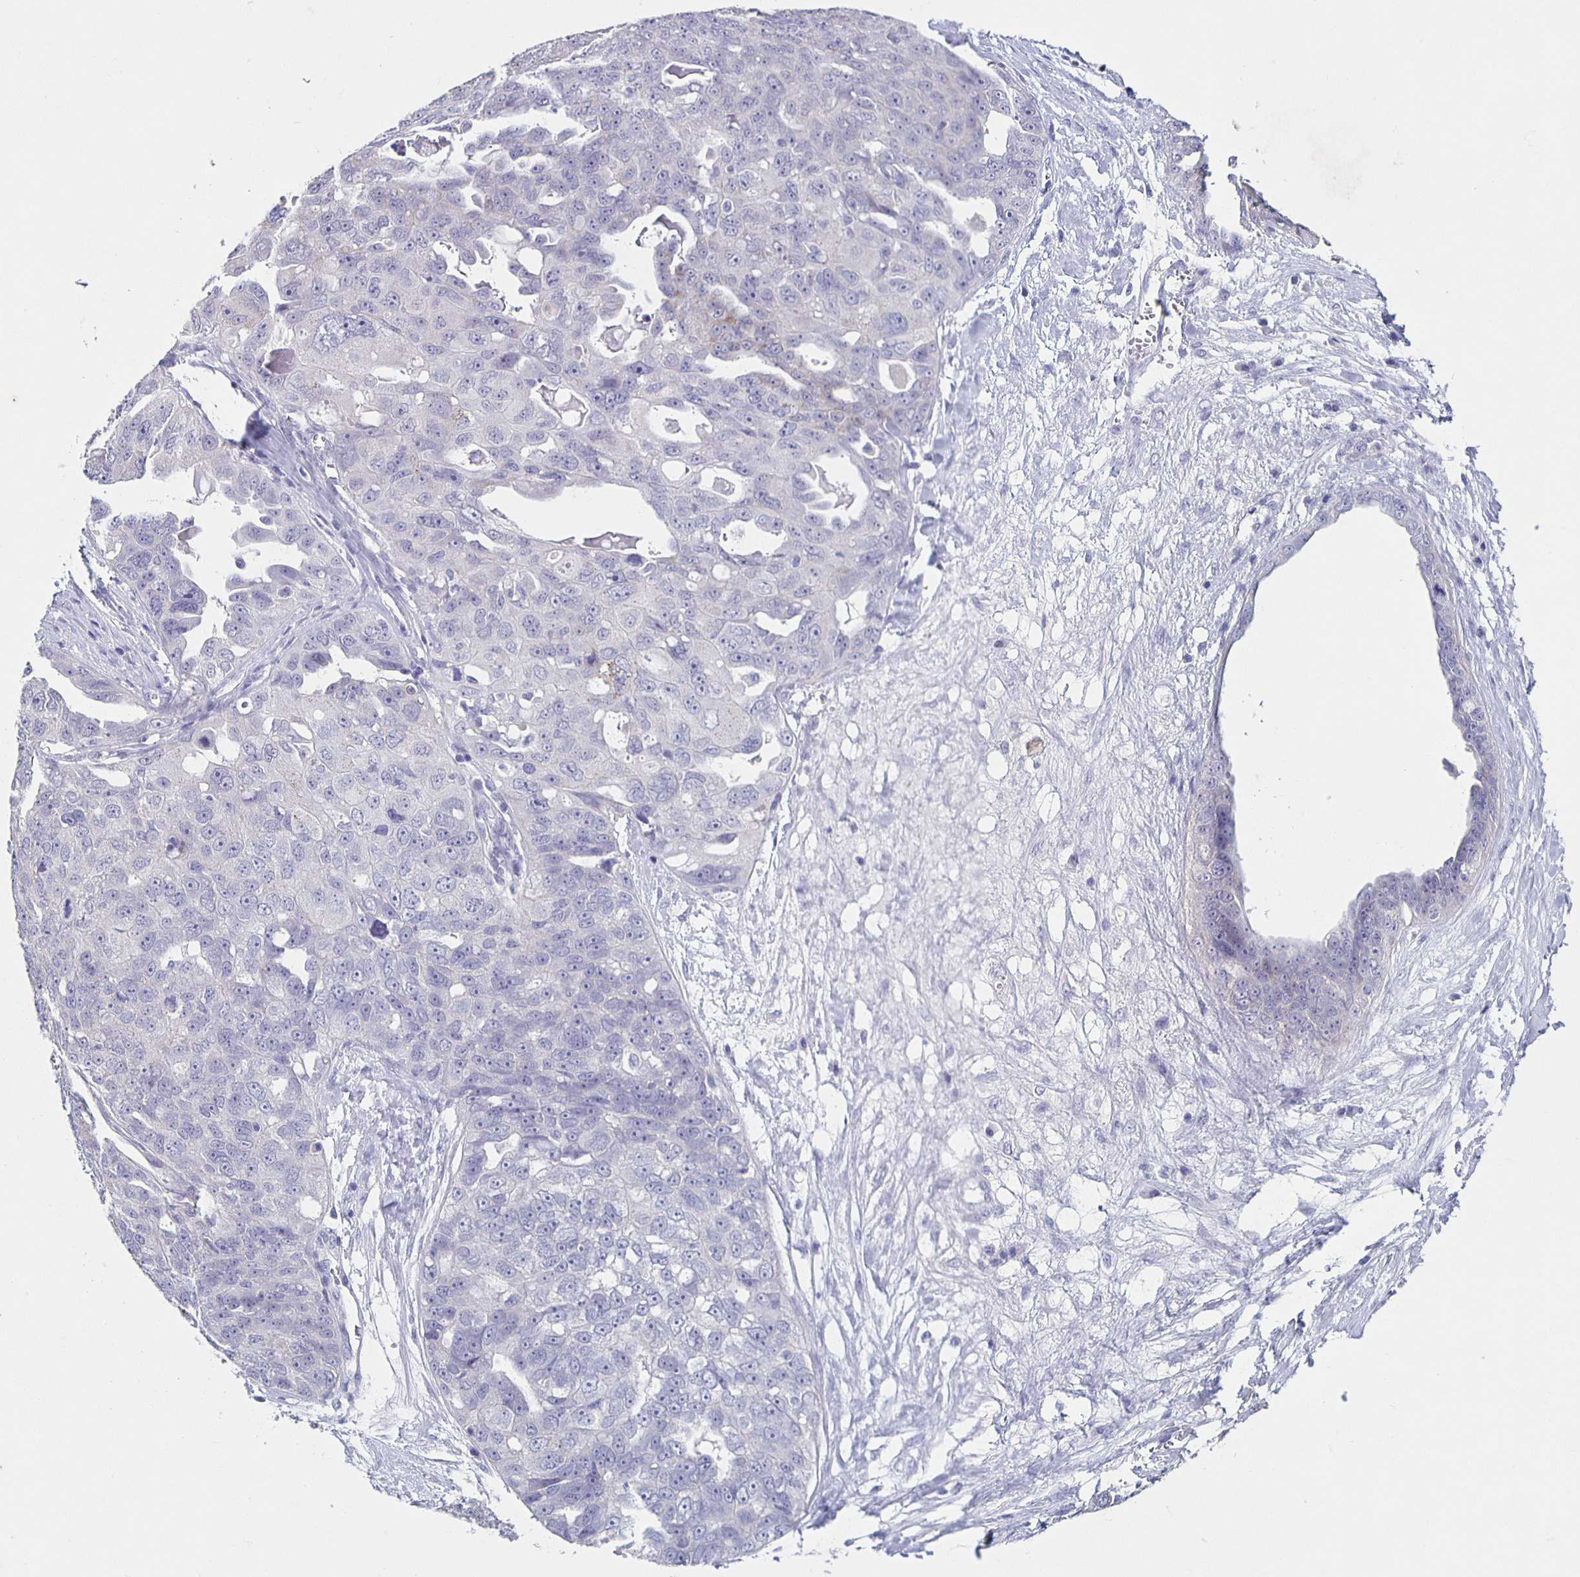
{"staining": {"intensity": "negative", "quantity": "none", "location": "none"}, "tissue": "ovarian cancer", "cell_type": "Tumor cells", "image_type": "cancer", "snomed": [{"axis": "morphology", "description": "Carcinoma, endometroid"}, {"axis": "topography", "description": "Ovary"}], "caption": "The IHC photomicrograph has no significant positivity in tumor cells of endometroid carcinoma (ovarian) tissue. (DAB (3,3'-diaminobenzidine) IHC, high magnification).", "gene": "CARNS1", "patient": {"sex": "female", "age": 70}}